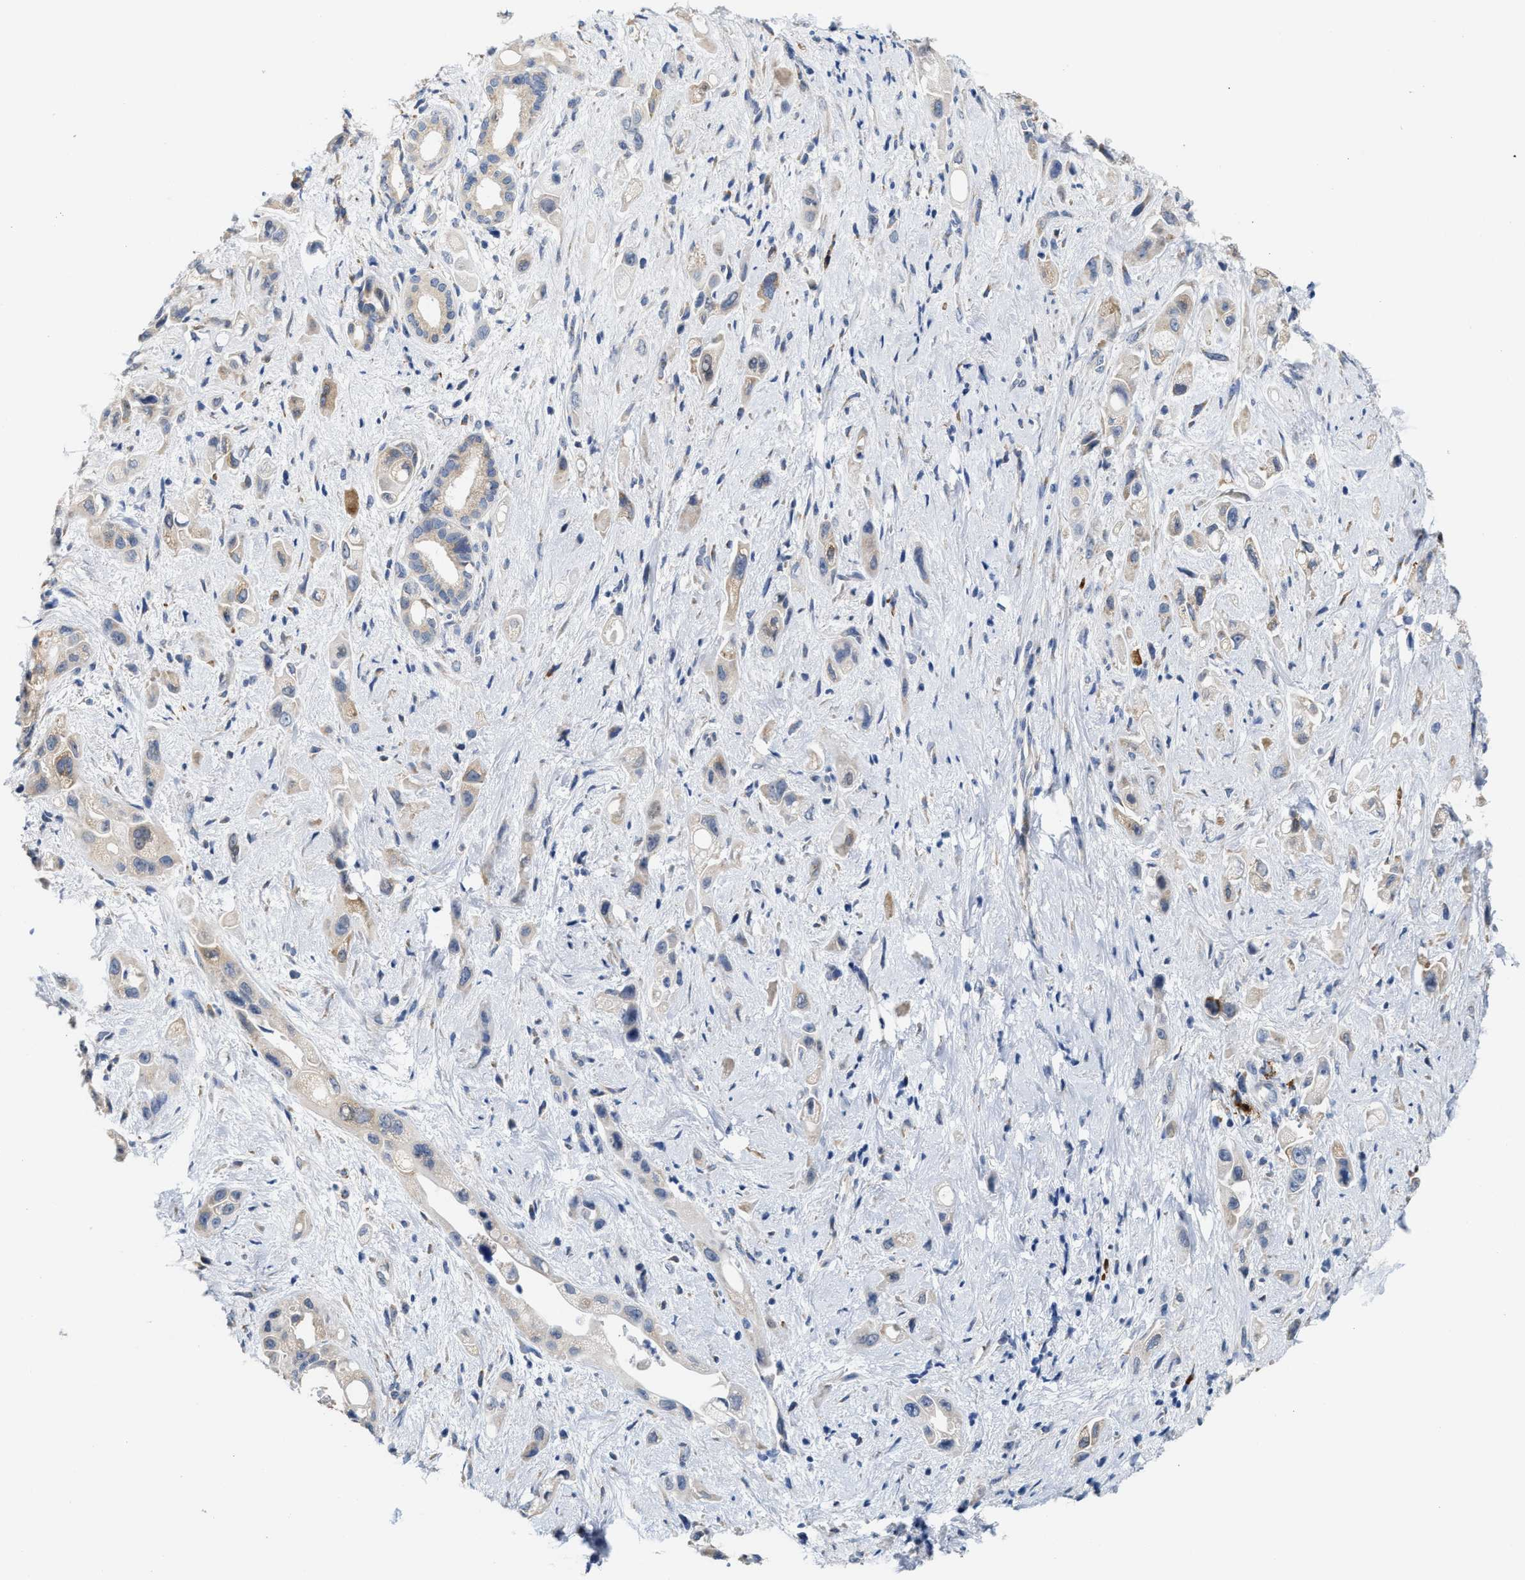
{"staining": {"intensity": "weak", "quantity": "<25%", "location": "cytoplasmic/membranous"}, "tissue": "pancreatic cancer", "cell_type": "Tumor cells", "image_type": "cancer", "snomed": [{"axis": "morphology", "description": "Adenocarcinoma, NOS"}, {"axis": "topography", "description": "Pancreas"}], "caption": "The immunohistochemistry histopathology image has no significant positivity in tumor cells of pancreatic cancer tissue.", "gene": "RYR2", "patient": {"sex": "female", "age": 66}}